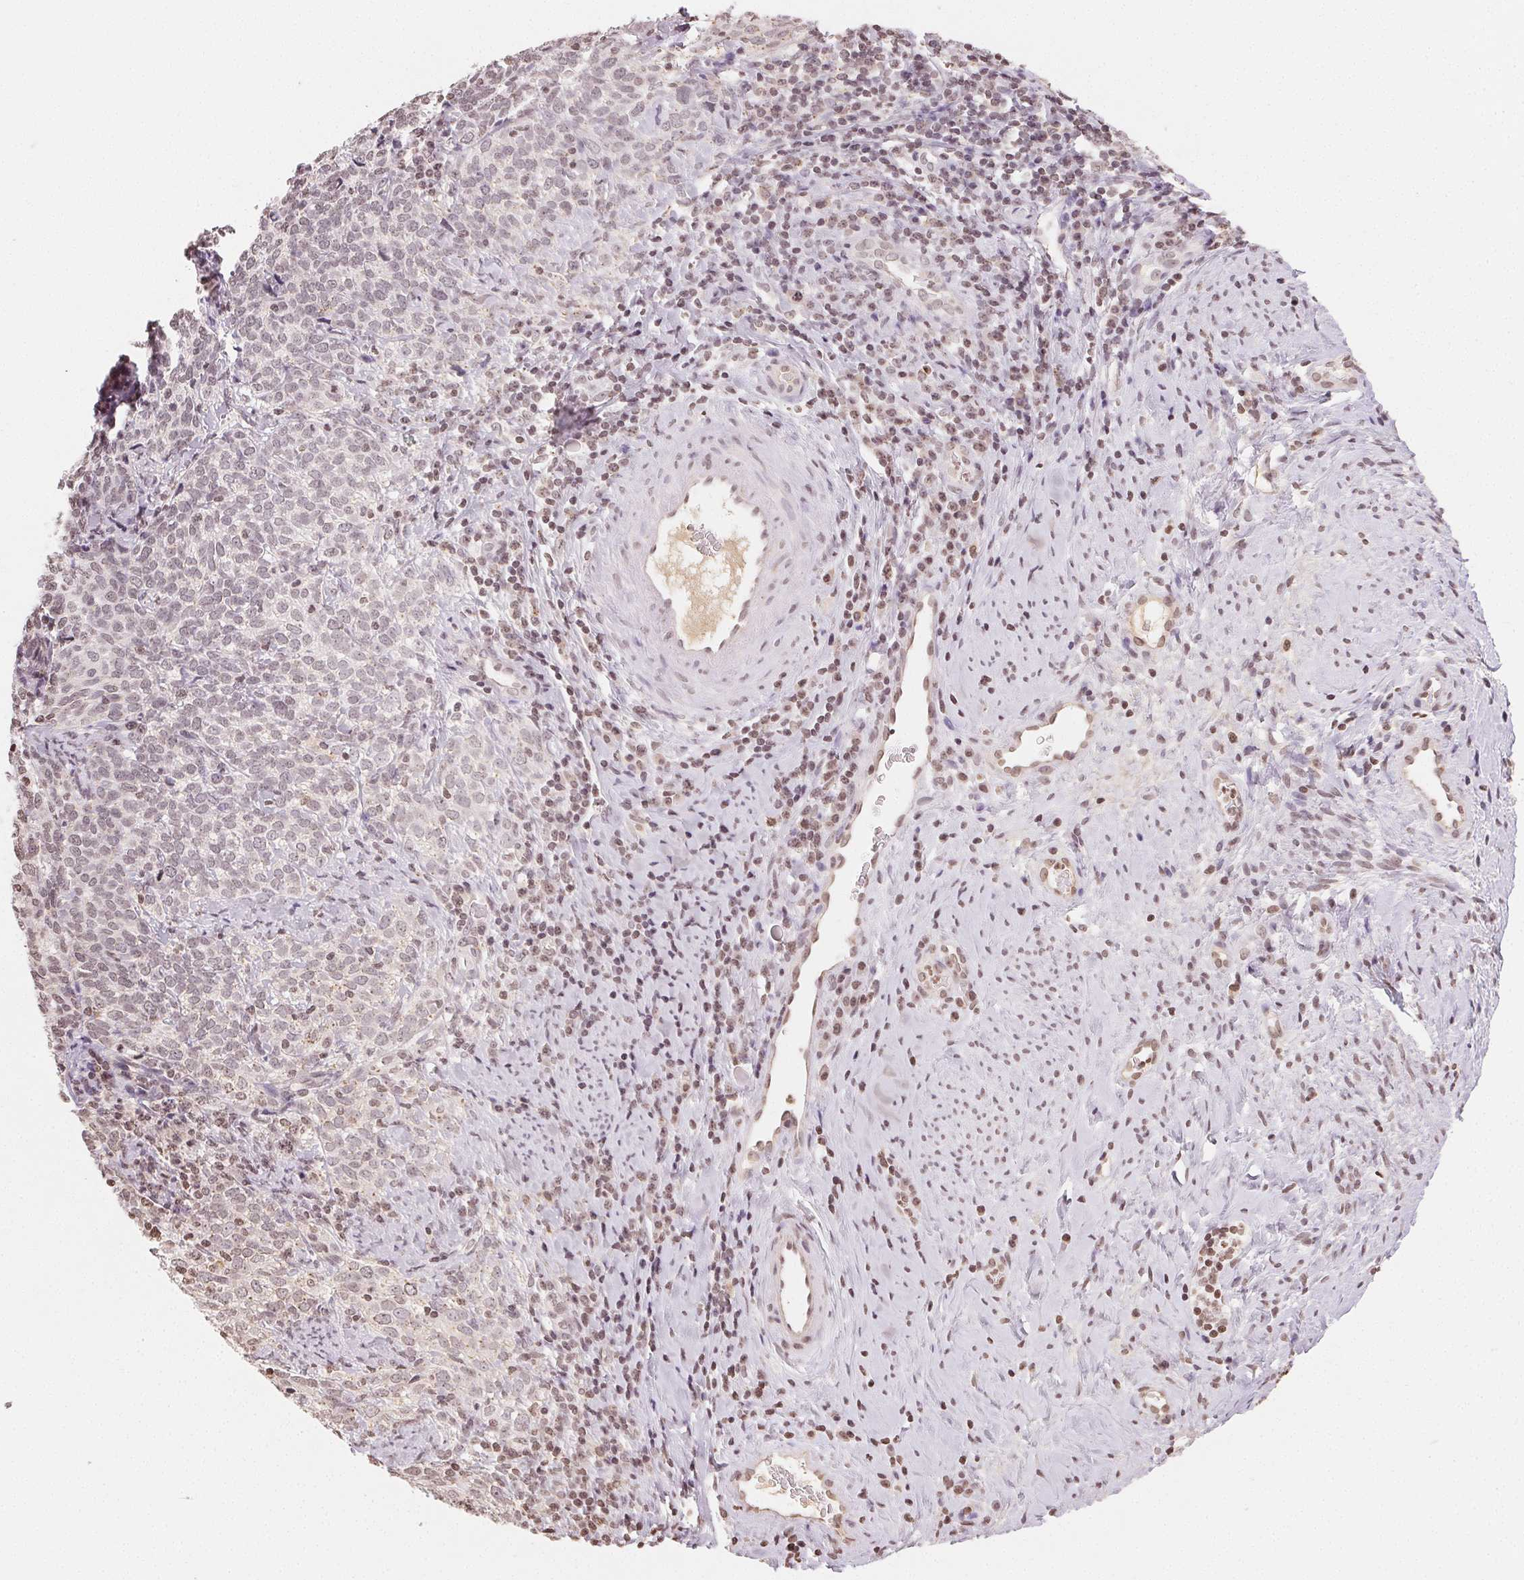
{"staining": {"intensity": "weak", "quantity": "<25%", "location": "nuclear"}, "tissue": "cervical cancer", "cell_type": "Tumor cells", "image_type": "cancer", "snomed": [{"axis": "morphology", "description": "Normal tissue, NOS"}, {"axis": "morphology", "description": "Squamous cell carcinoma, NOS"}, {"axis": "topography", "description": "Vagina"}, {"axis": "topography", "description": "Cervix"}], "caption": "The immunohistochemistry (IHC) histopathology image has no significant expression in tumor cells of squamous cell carcinoma (cervical) tissue.", "gene": "TBP", "patient": {"sex": "female", "age": 45}}